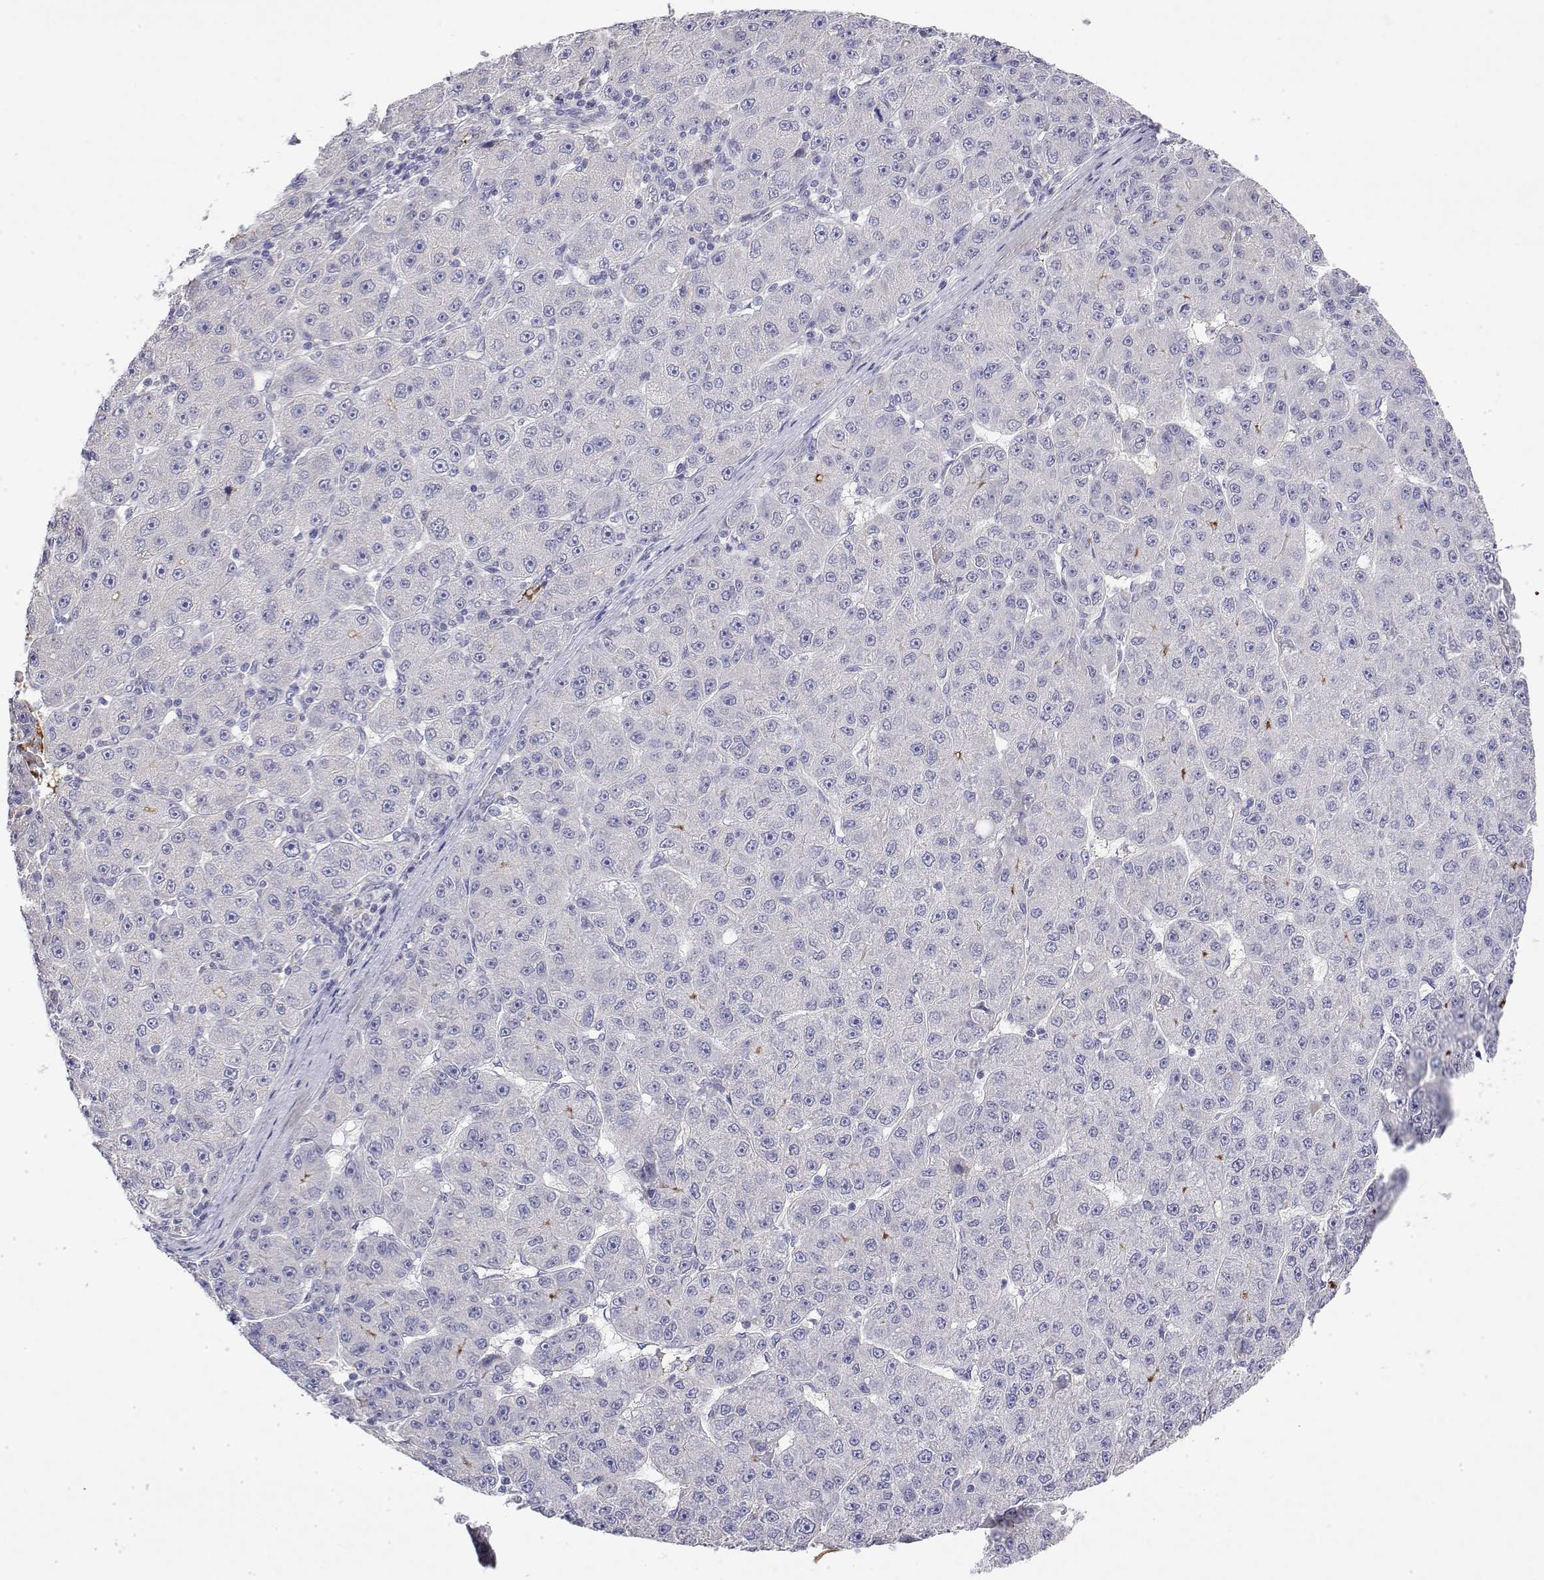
{"staining": {"intensity": "negative", "quantity": "none", "location": "none"}, "tissue": "liver cancer", "cell_type": "Tumor cells", "image_type": "cancer", "snomed": [{"axis": "morphology", "description": "Carcinoma, Hepatocellular, NOS"}, {"axis": "topography", "description": "Liver"}], "caption": "Protein analysis of liver cancer (hepatocellular carcinoma) demonstrates no significant expression in tumor cells. Brightfield microscopy of immunohistochemistry (IHC) stained with DAB (3,3'-diaminobenzidine) (brown) and hematoxylin (blue), captured at high magnification.", "gene": "GGACT", "patient": {"sex": "male", "age": 67}}